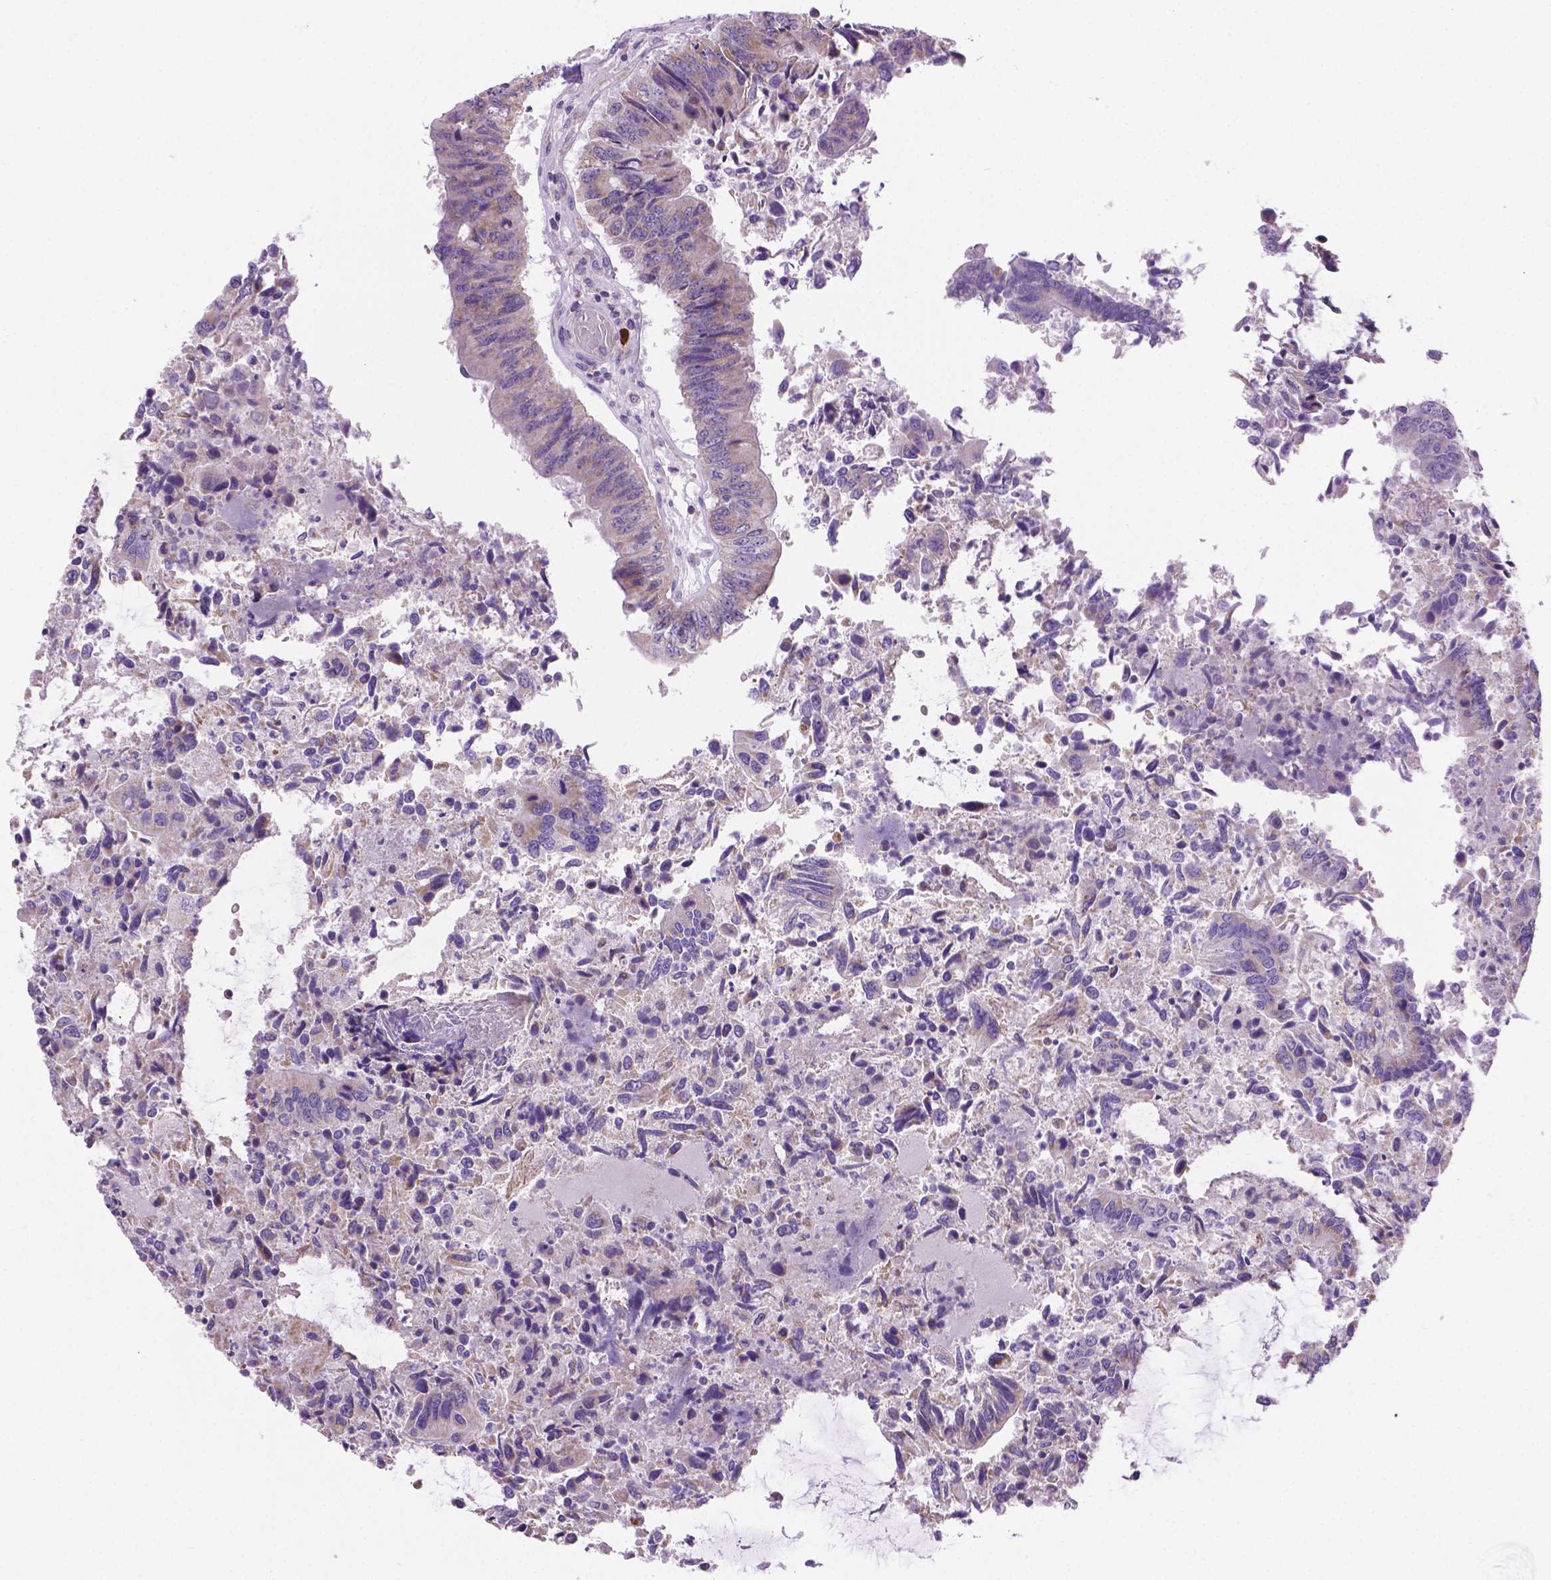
{"staining": {"intensity": "negative", "quantity": "none", "location": "none"}, "tissue": "colorectal cancer", "cell_type": "Tumor cells", "image_type": "cancer", "snomed": [{"axis": "morphology", "description": "Adenocarcinoma, NOS"}, {"axis": "topography", "description": "Colon"}], "caption": "The photomicrograph exhibits no significant expression in tumor cells of colorectal cancer.", "gene": "CSPG5", "patient": {"sex": "female", "age": 67}}